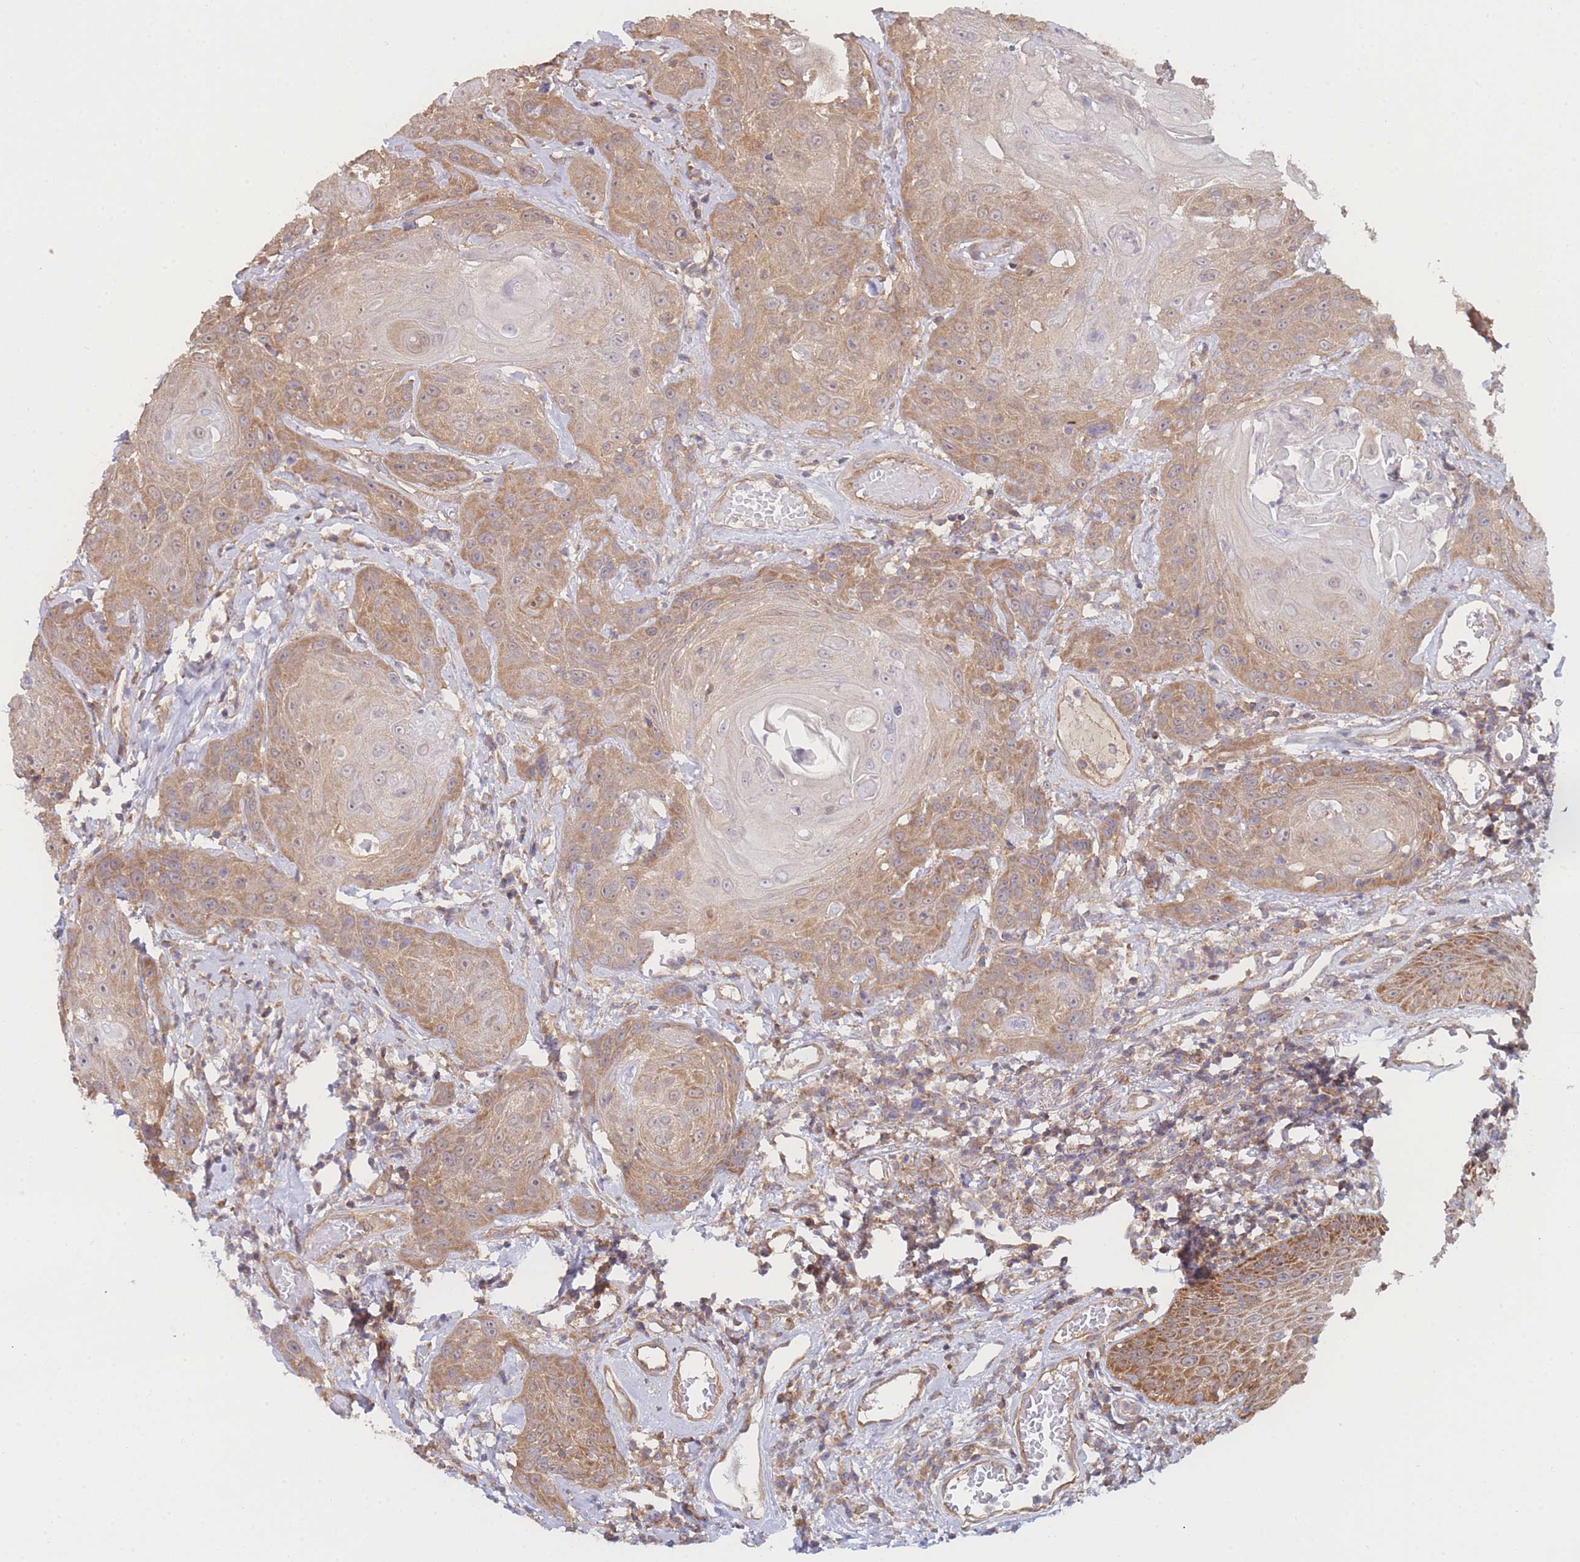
{"staining": {"intensity": "moderate", "quantity": ">75%", "location": "cytoplasmic/membranous"}, "tissue": "head and neck cancer", "cell_type": "Tumor cells", "image_type": "cancer", "snomed": [{"axis": "morphology", "description": "Squamous cell carcinoma, NOS"}, {"axis": "topography", "description": "Head-Neck"}], "caption": "Approximately >75% of tumor cells in human squamous cell carcinoma (head and neck) display moderate cytoplasmic/membranous protein staining as visualized by brown immunohistochemical staining.", "gene": "MRPS18B", "patient": {"sex": "female", "age": 59}}